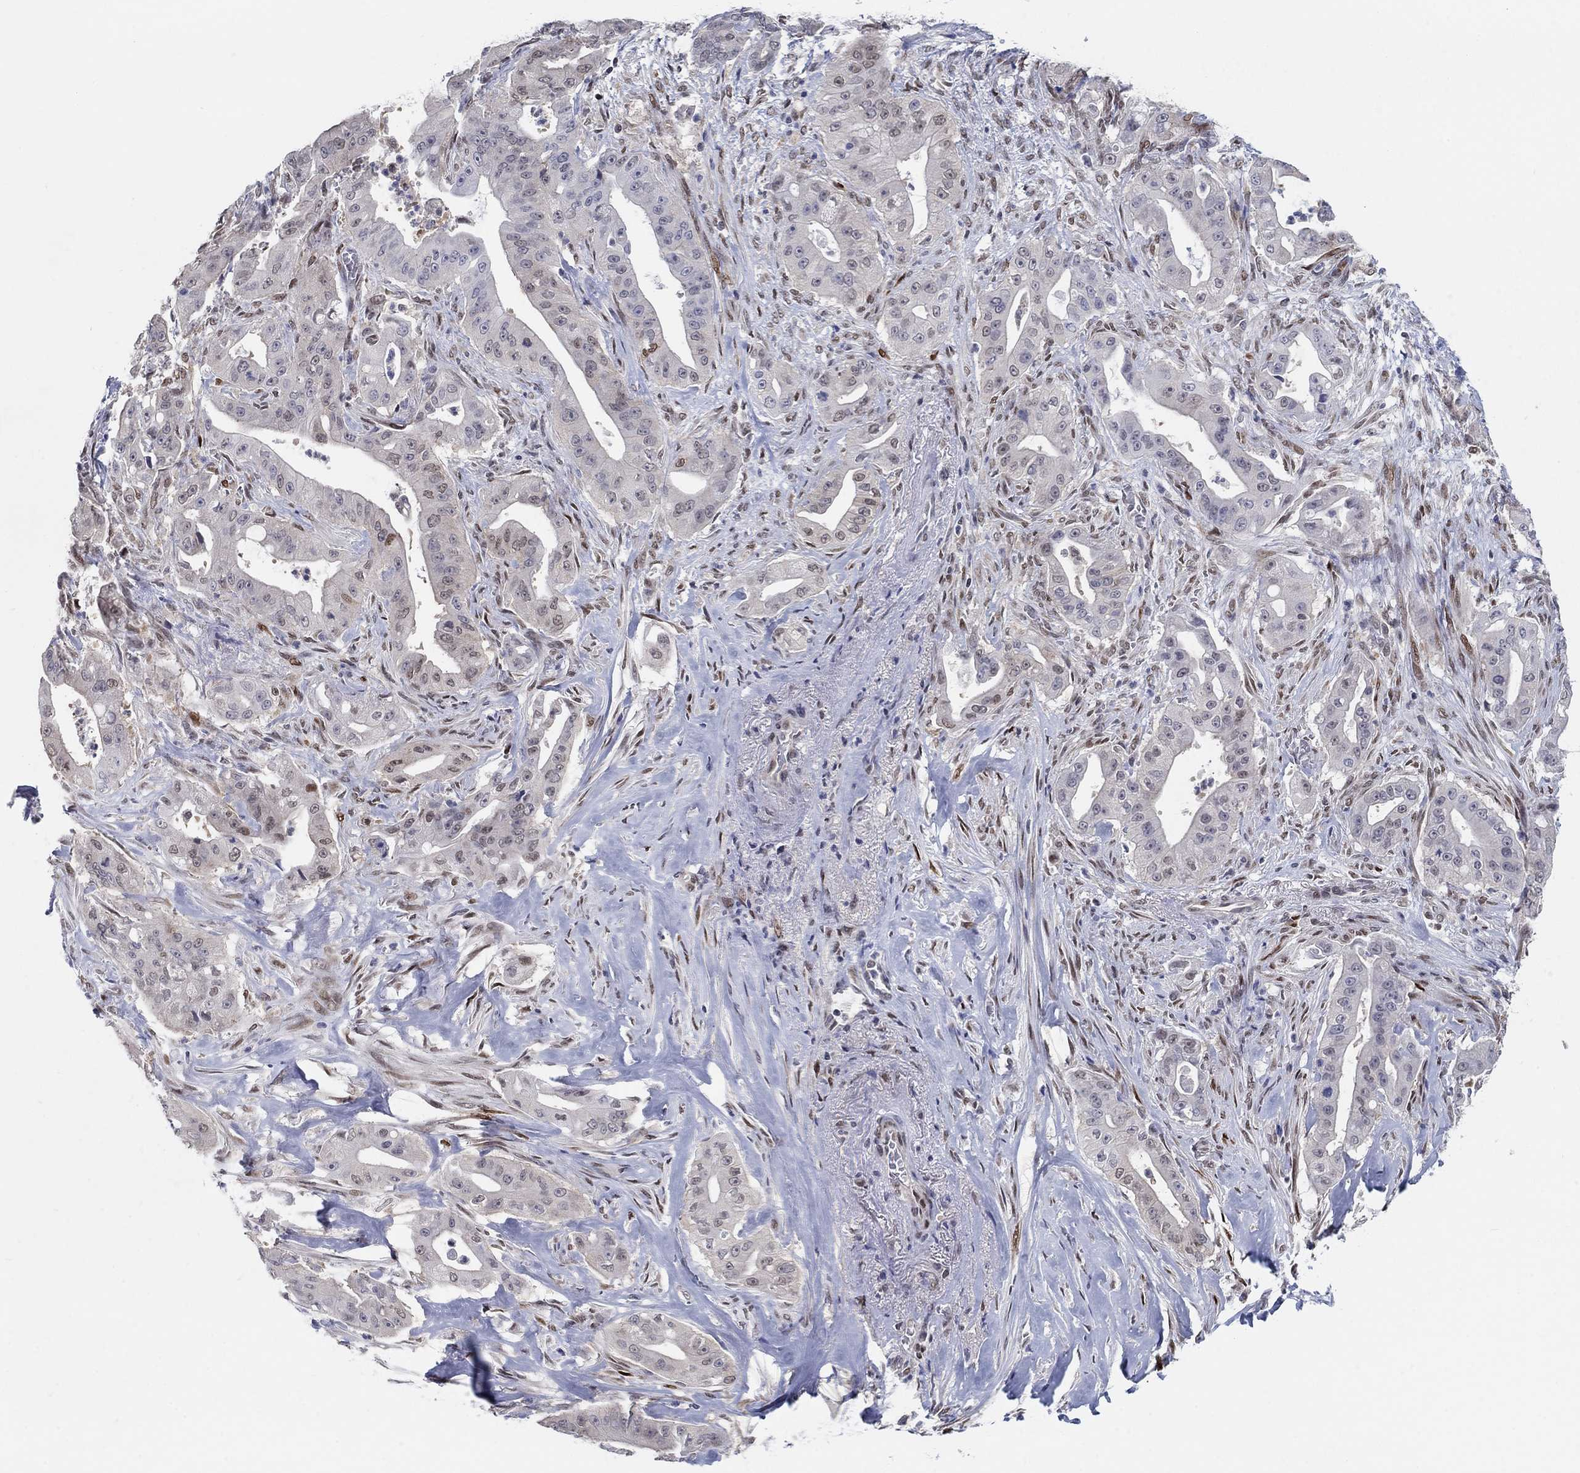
{"staining": {"intensity": "negative", "quantity": "none", "location": "none"}, "tissue": "pancreatic cancer", "cell_type": "Tumor cells", "image_type": "cancer", "snomed": [{"axis": "morphology", "description": "Normal tissue, NOS"}, {"axis": "morphology", "description": "Inflammation, NOS"}, {"axis": "morphology", "description": "Adenocarcinoma, NOS"}, {"axis": "topography", "description": "Pancreas"}], "caption": "High power microscopy histopathology image of an IHC micrograph of adenocarcinoma (pancreatic), revealing no significant expression in tumor cells.", "gene": "CENPE", "patient": {"sex": "male", "age": 57}}